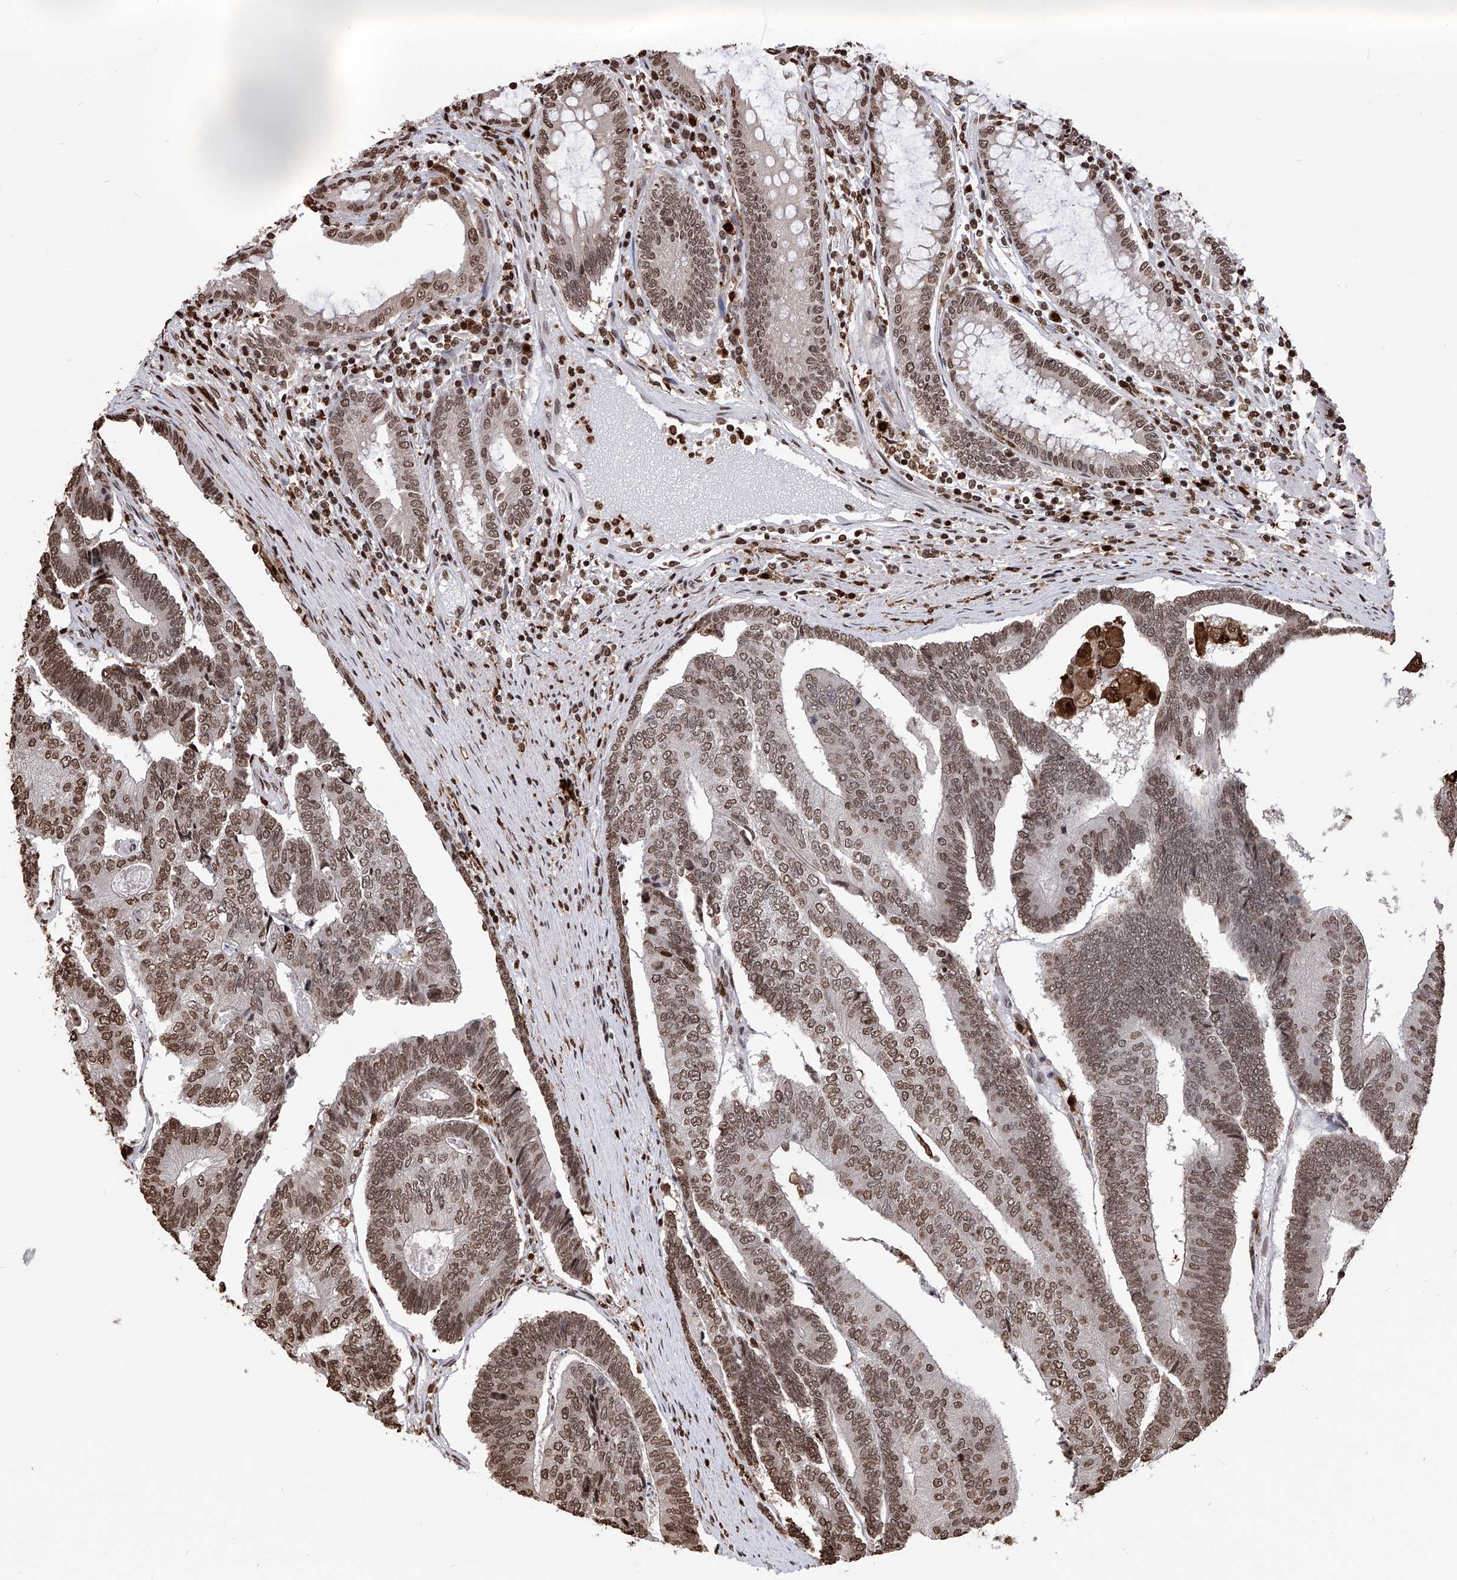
{"staining": {"intensity": "moderate", "quantity": ">75%", "location": "nuclear"}, "tissue": "colorectal cancer", "cell_type": "Tumor cells", "image_type": "cancer", "snomed": [{"axis": "morphology", "description": "Adenocarcinoma, NOS"}, {"axis": "topography", "description": "Colon"}], "caption": "Immunohistochemistry (IHC) of human adenocarcinoma (colorectal) exhibits medium levels of moderate nuclear expression in about >75% of tumor cells.", "gene": "CFAP410", "patient": {"sex": "female", "age": 67}}